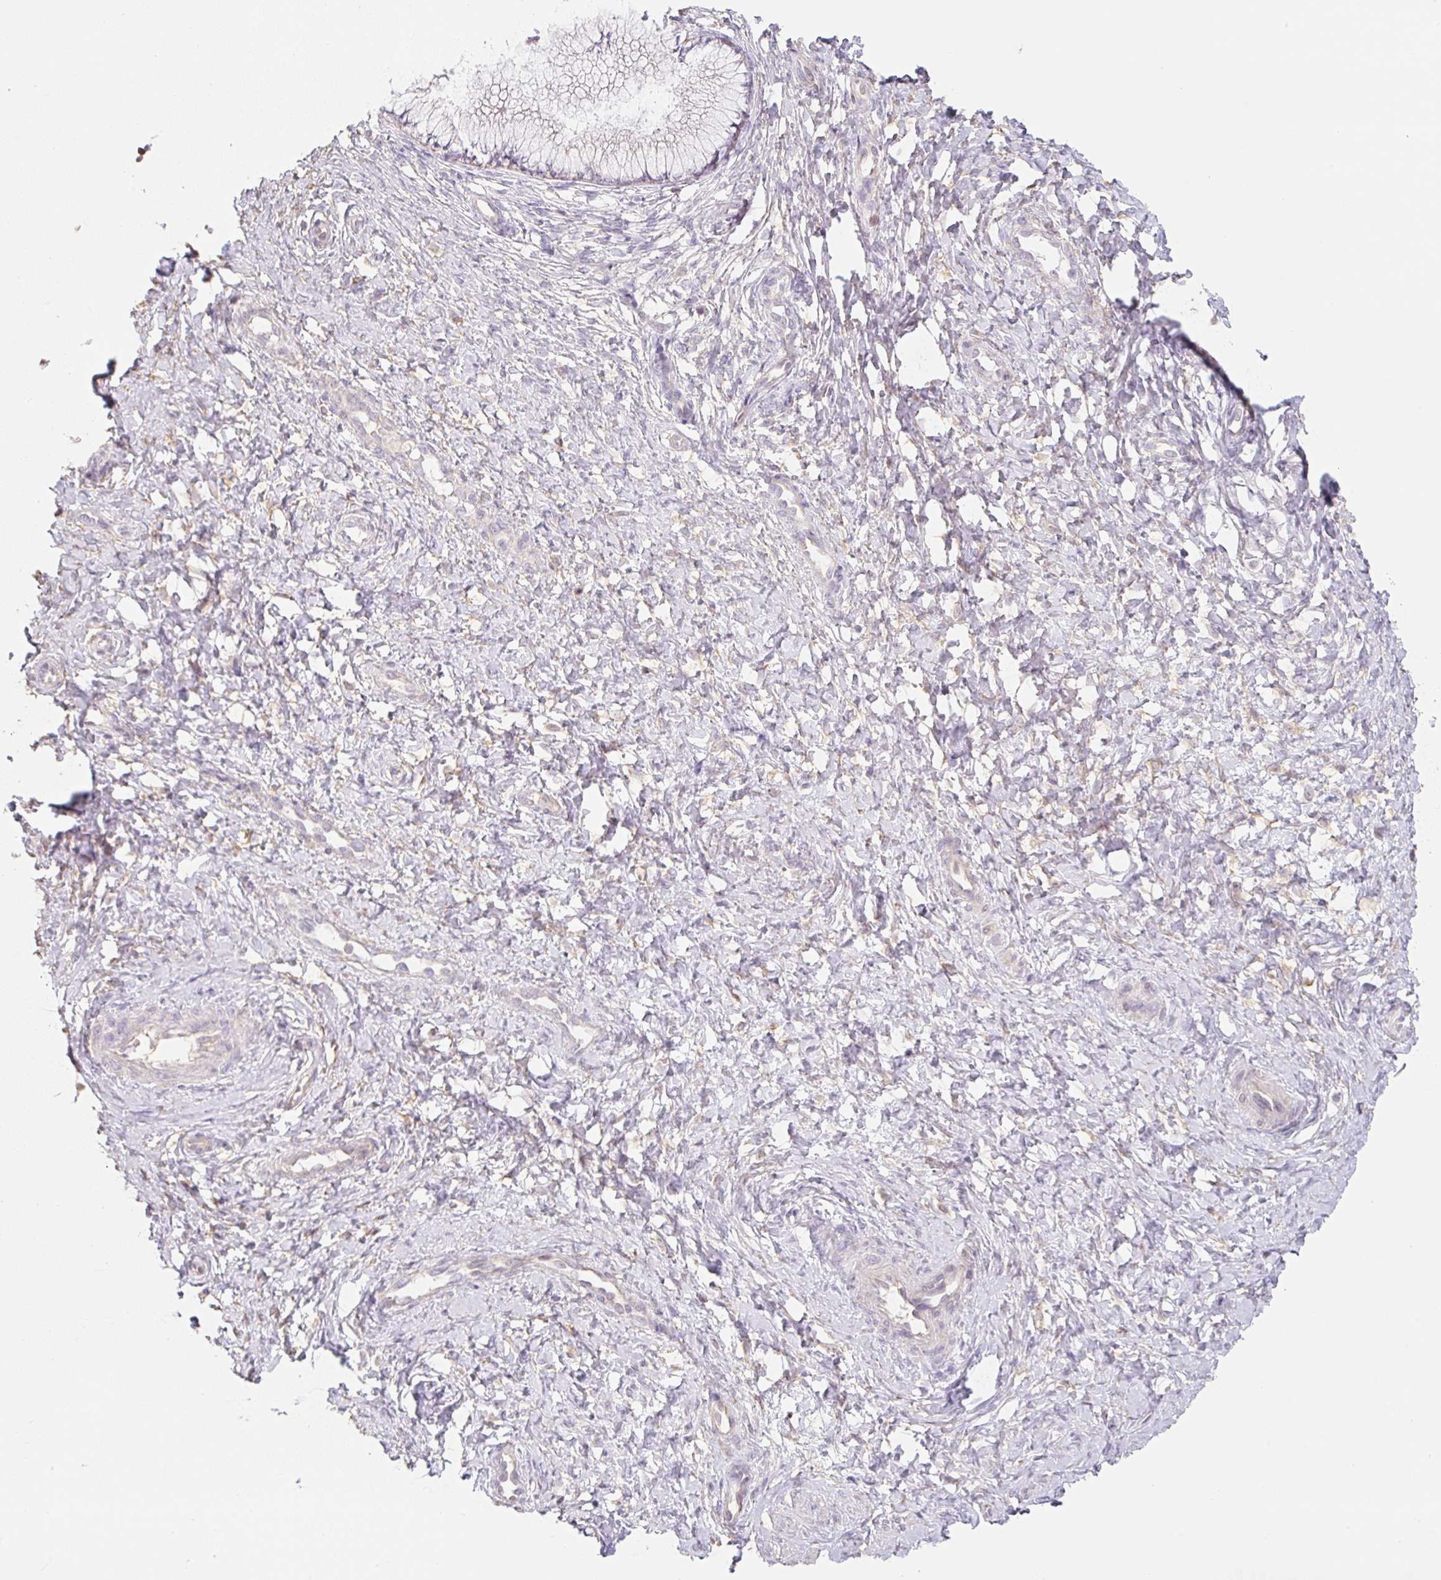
{"staining": {"intensity": "negative", "quantity": "none", "location": "none"}, "tissue": "cervix", "cell_type": "Glandular cells", "image_type": "normal", "snomed": [{"axis": "morphology", "description": "Normal tissue, NOS"}, {"axis": "topography", "description": "Cervix"}], "caption": "This is an IHC image of benign human cervix. There is no expression in glandular cells.", "gene": "MIA2", "patient": {"sex": "female", "age": 37}}